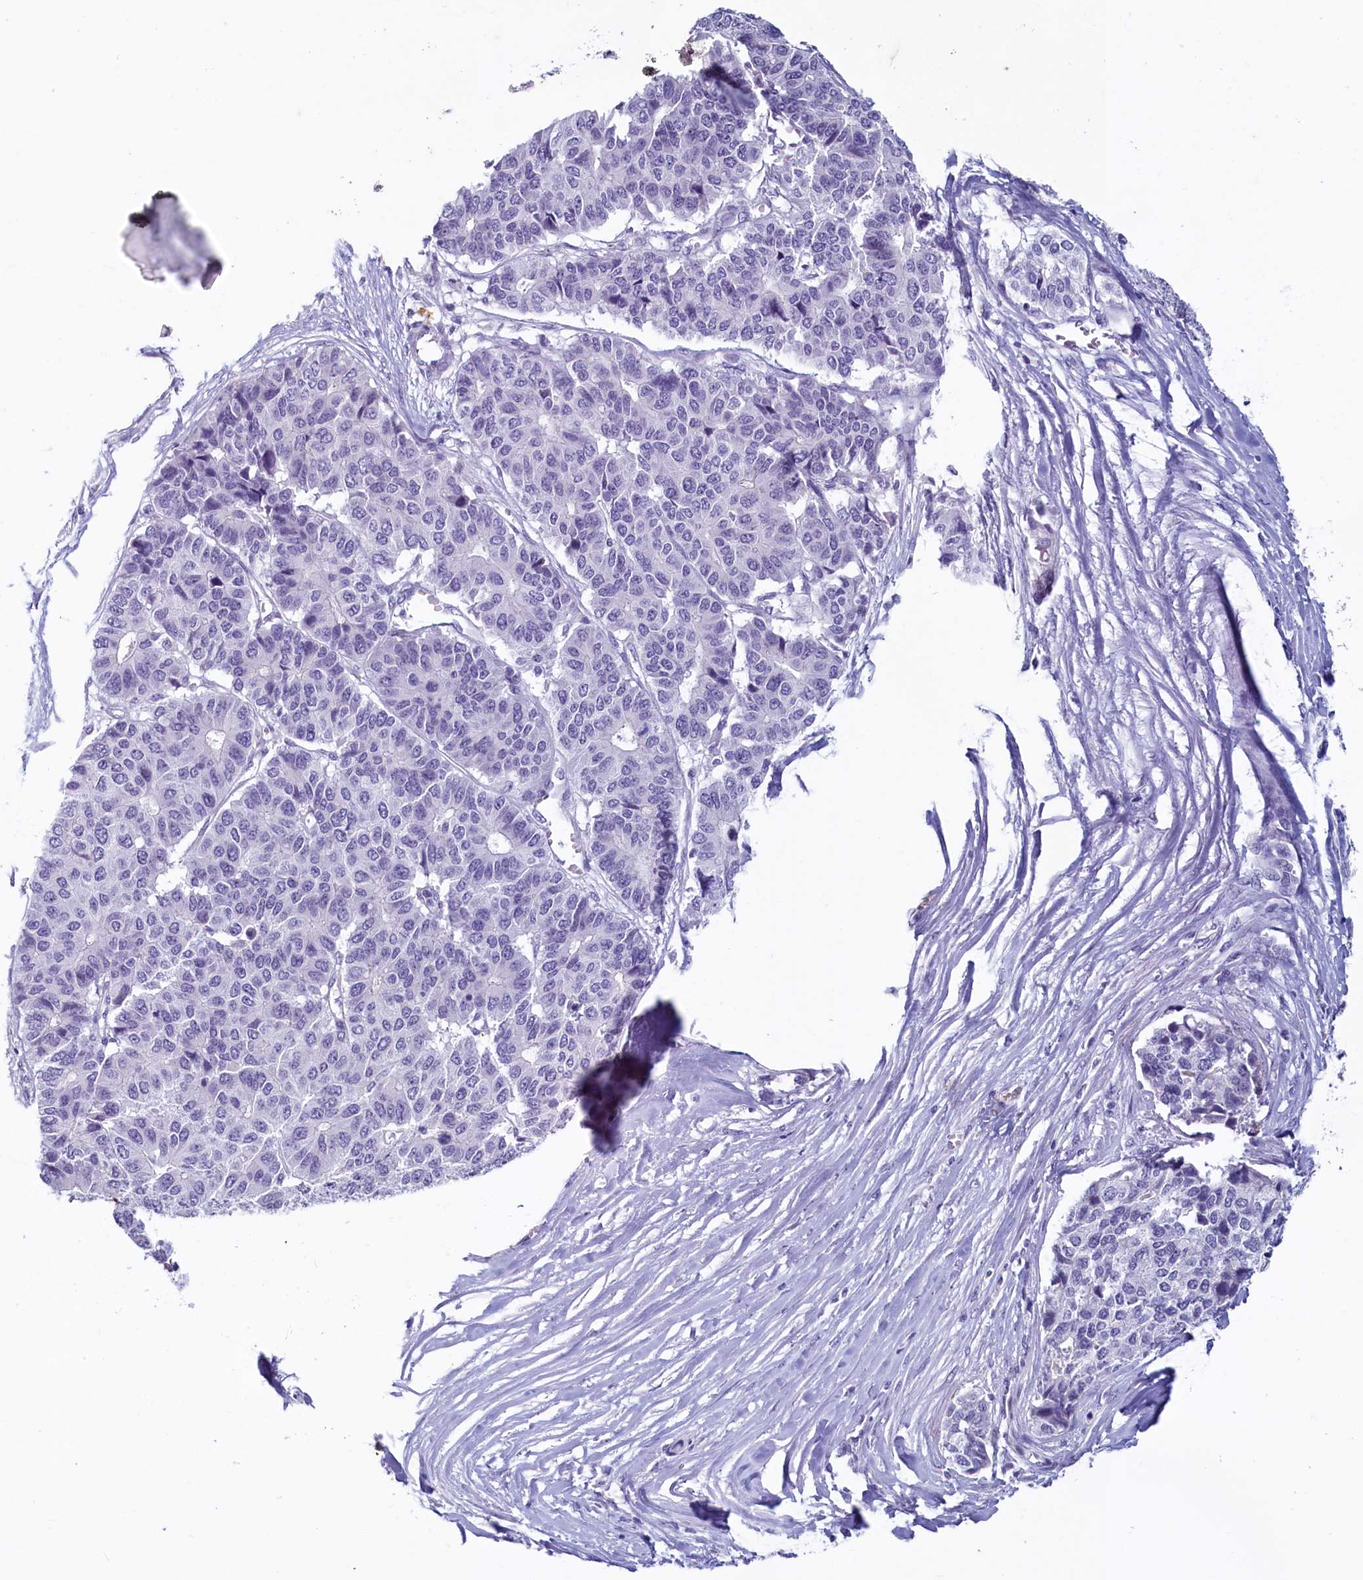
{"staining": {"intensity": "negative", "quantity": "none", "location": "none"}, "tissue": "pancreatic cancer", "cell_type": "Tumor cells", "image_type": "cancer", "snomed": [{"axis": "morphology", "description": "Adenocarcinoma, NOS"}, {"axis": "topography", "description": "Pancreas"}], "caption": "Immunohistochemical staining of pancreatic adenocarcinoma demonstrates no significant positivity in tumor cells.", "gene": "INSC", "patient": {"sex": "male", "age": 50}}